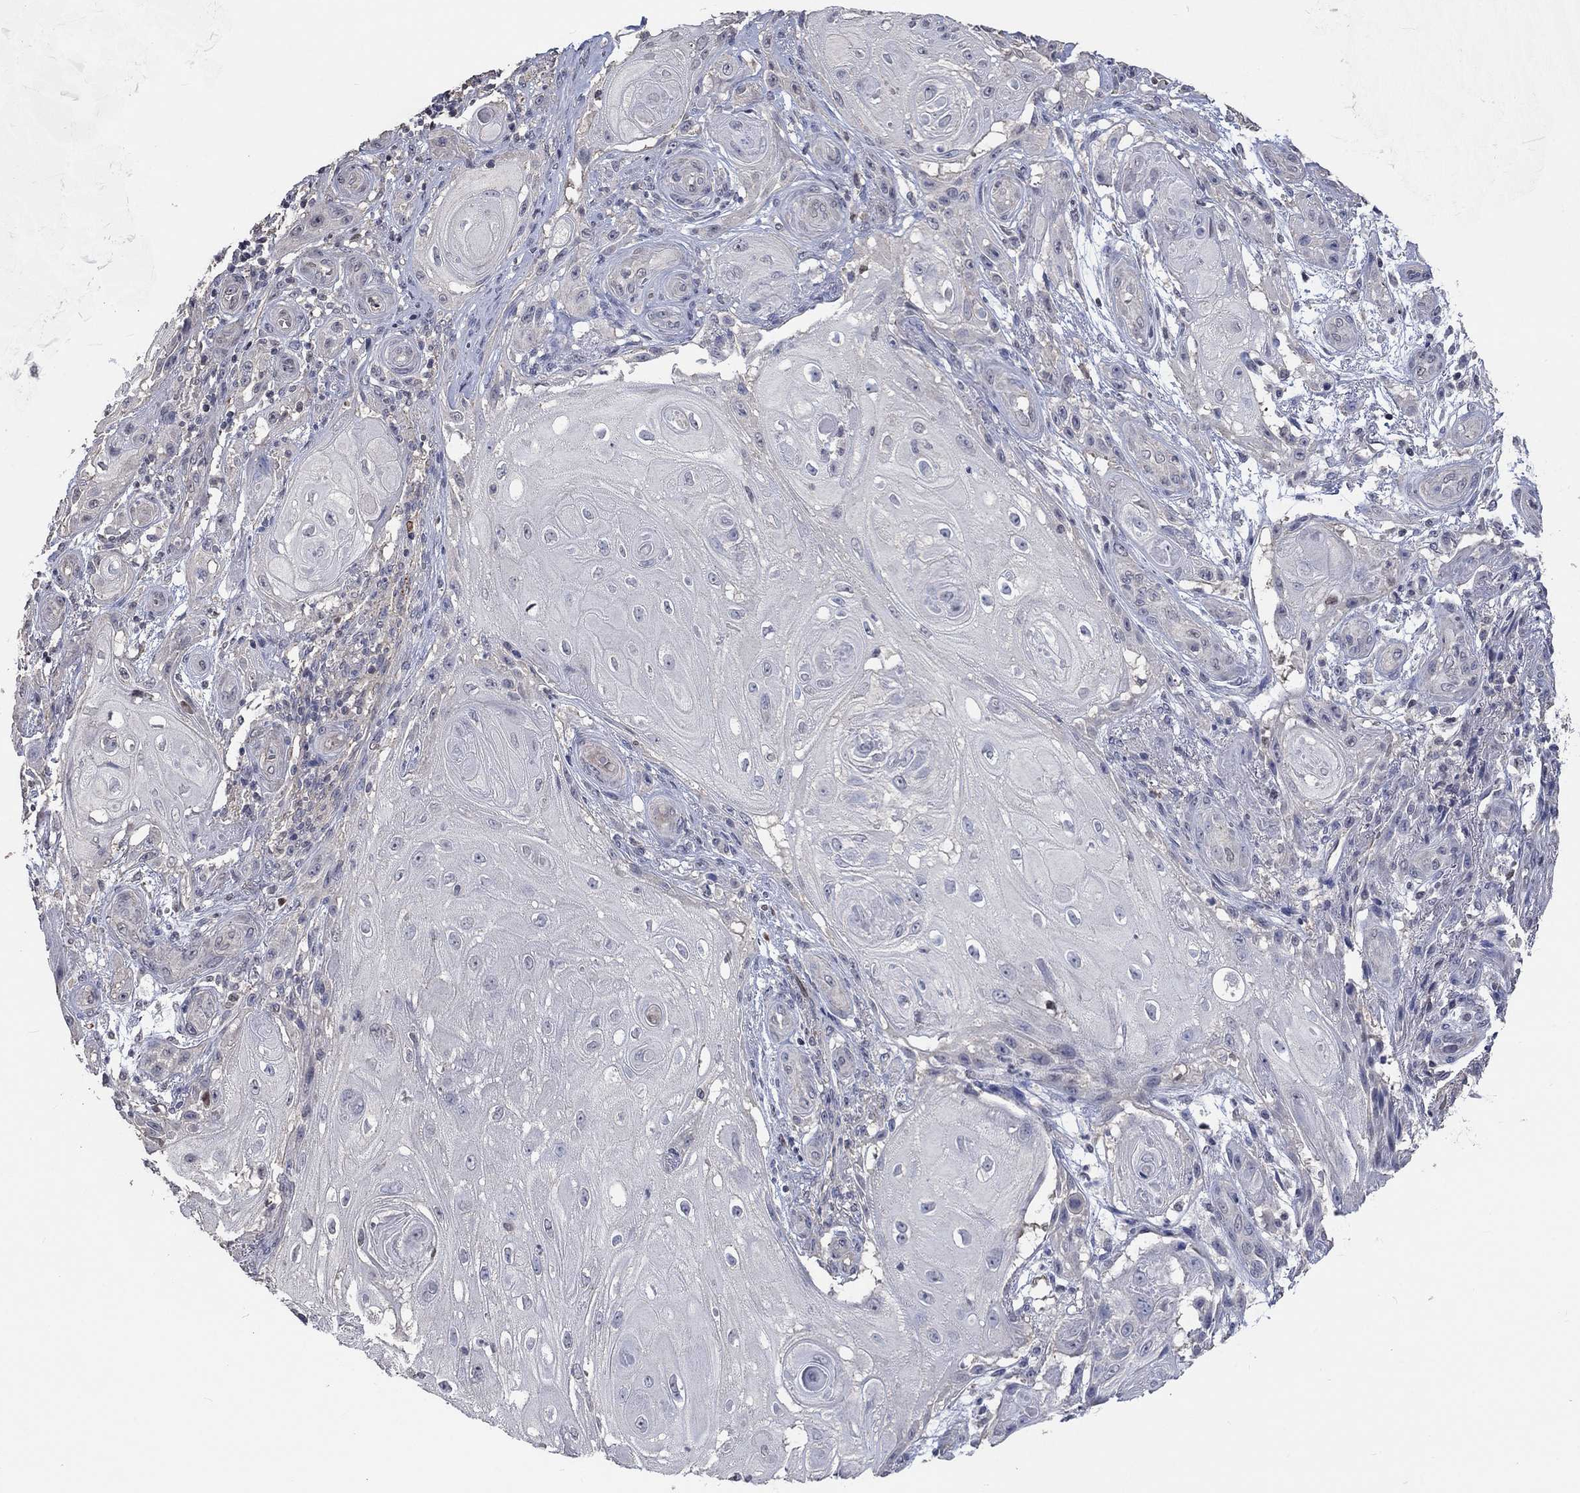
{"staining": {"intensity": "negative", "quantity": "none", "location": "none"}, "tissue": "skin cancer", "cell_type": "Tumor cells", "image_type": "cancer", "snomed": [{"axis": "morphology", "description": "Squamous cell carcinoma, NOS"}, {"axis": "topography", "description": "Skin"}], "caption": "A high-resolution photomicrograph shows IHC staining of squamous cell carcinoma (skin), which displays no significant positivity in tumor cells.", "gene": "ZBTB18", "patient": {"sex": "male", "age": 62}}